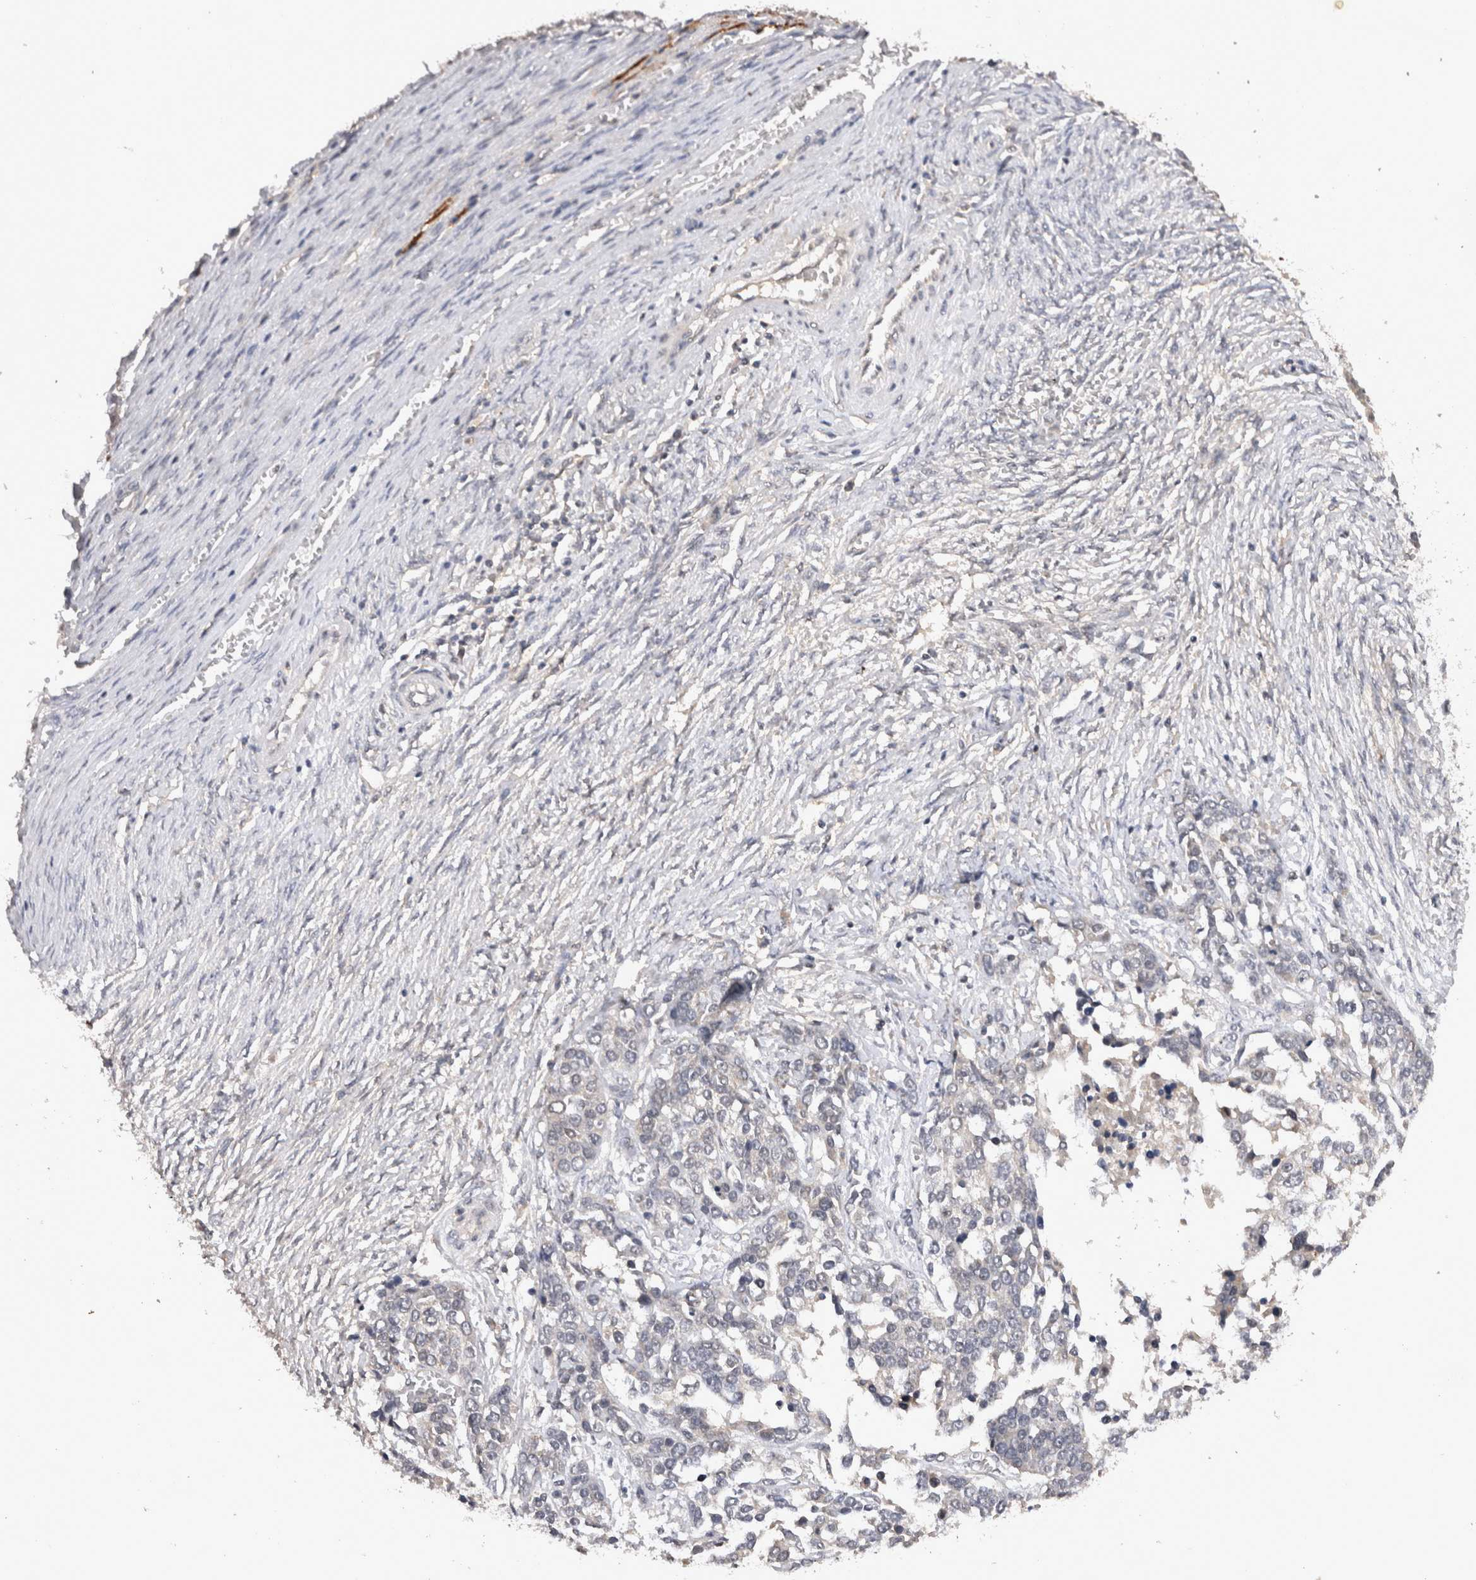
{"staining": {"intensity": "negative", "quantity": "none", "location": "none"}, "tissue": "ovarian cancer", "cell_type": "Tumor cells", "image_type": "cancer", "snomed": [{"axis": "morphology", "description": "Cystadenocarcinoma, serous, NOS"}, {"axis": "topography", "description": "Ovary"}], "caption": "Ovarian cancer (serous cystadenocarcinoma) was stained to show a protein in brown. There is no significant expression in tumor cells.", "gene": "RASSF3", "patient": {"sex": "female", "age": 44}}